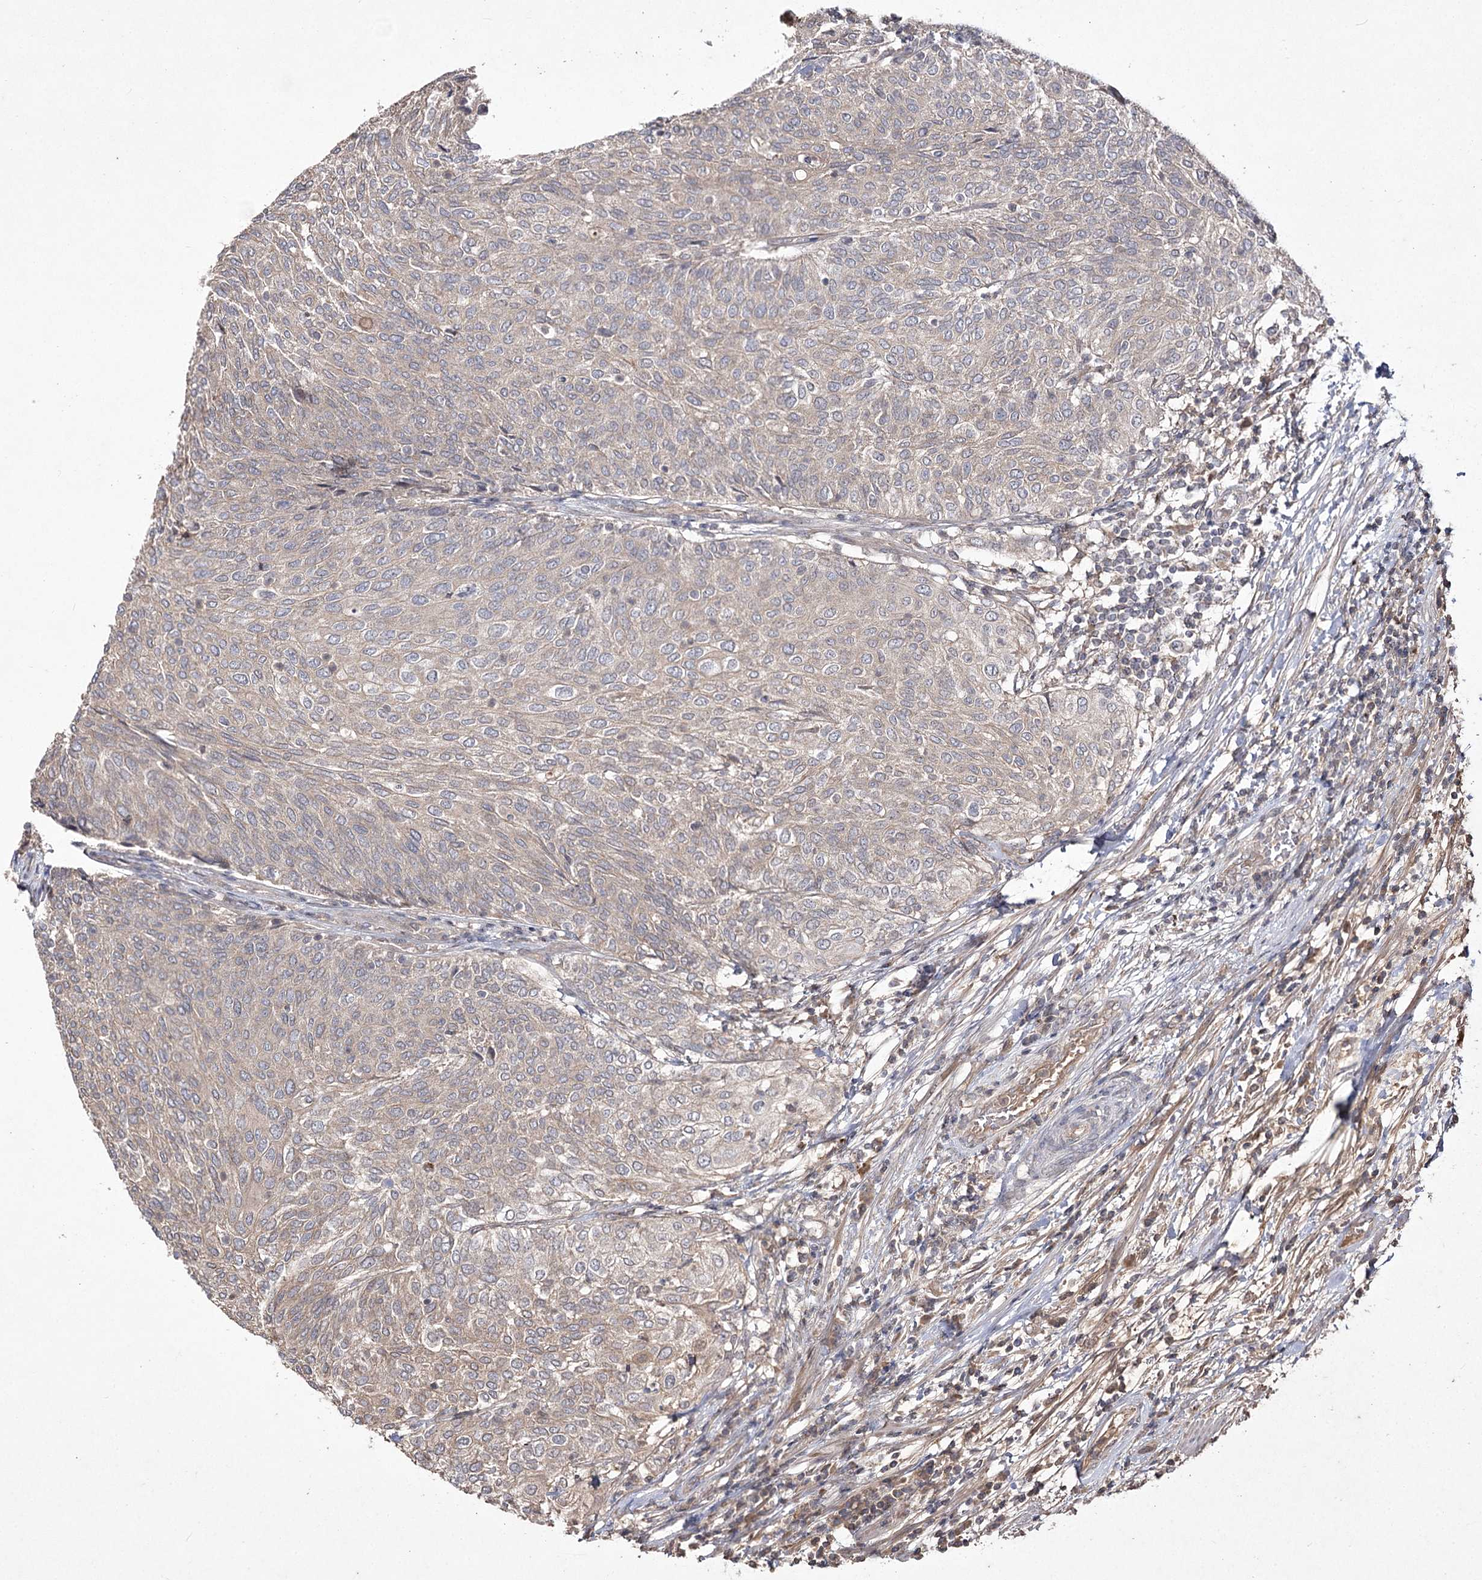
{"staining": {"intensity": "weak", "quantity": "<25%", "location": "cytoplasmic/membranous"}, "tissue": "urothelial cancer", "cell_type": "Tumor cells", "image_type": "cancer", "snomed": [{"axis": "morphology", "description": "Urothelial carcinoma, Low grade"}, {"axis": "topography", "description": "Urinary bladder"}], "caption": "Immunohistochemical staining of human urothelial carcinoma (low-grade) demonstrates no significant expression in tumor cells.", "gene": "FANCL", "patient": {"sex": "female", "age": 79}}